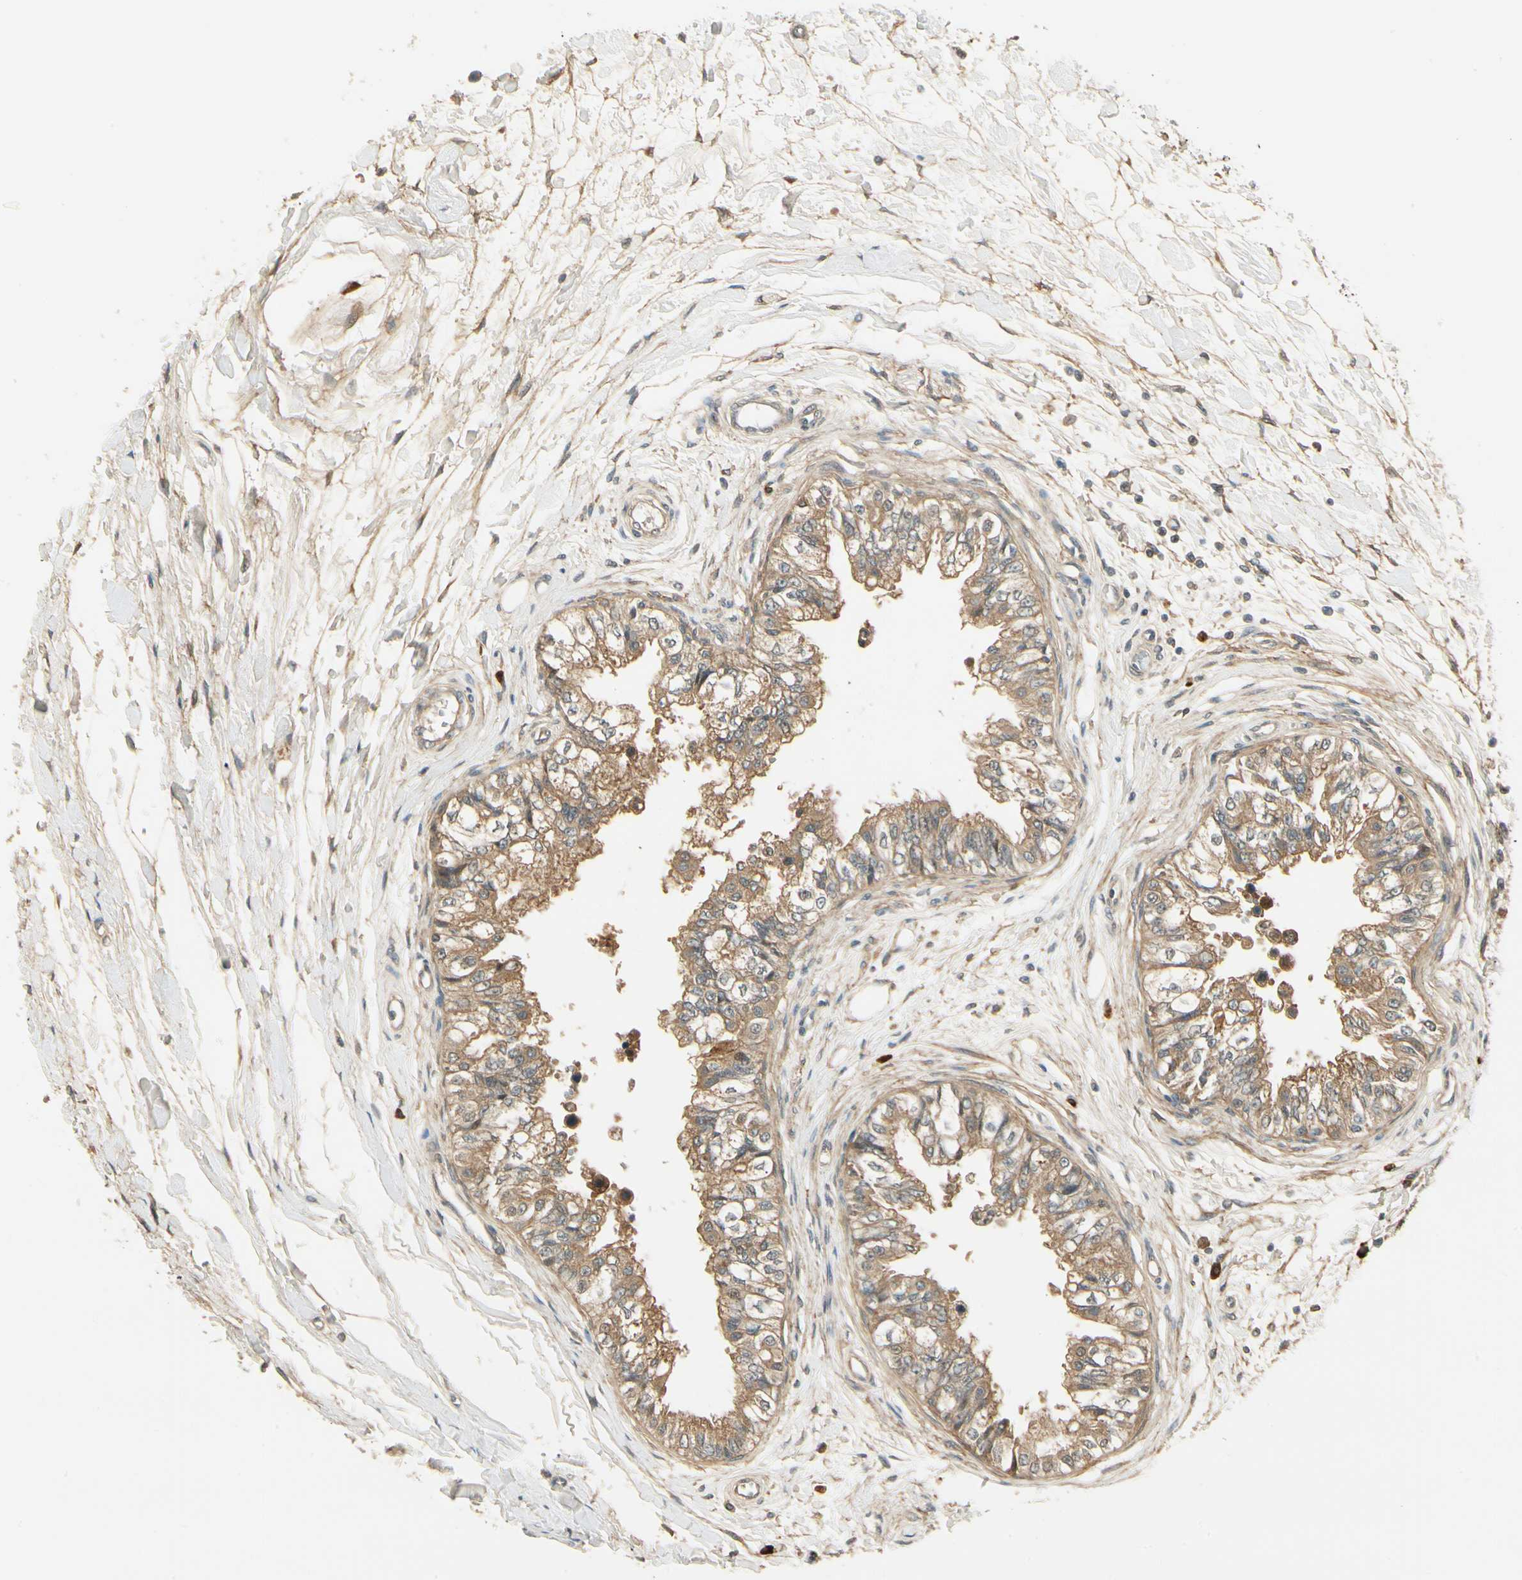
{"staining": {"intensity": "weak", "quantity": ">75%", "location": "cytoplasmic/membranous"}, "tissue": "epididymis", "cell_type": "Glandular cells", "image_type": "normal", "snomed": [{"axis": "morphology", "description": "Normal tissue, NOS"}, {"axis": "morphology", "description": "Adenocarcinoma, metastatic, NOS"}, {"axis": "topography", "description": "Testis"}, {"axis": "topography", "description": "Epididymis"}], "caption": "DAB (3,3'-diaminobenzidine) immunohistochemical staining of benign human epididymis shows weak cytoplasmic/membranous protein expression in approximately >75% of glandular cells. (IHC, brightfield microscopy, high magnification).", "gene": "EPHB3", "patient": {"sex": "male", "age": 26}}